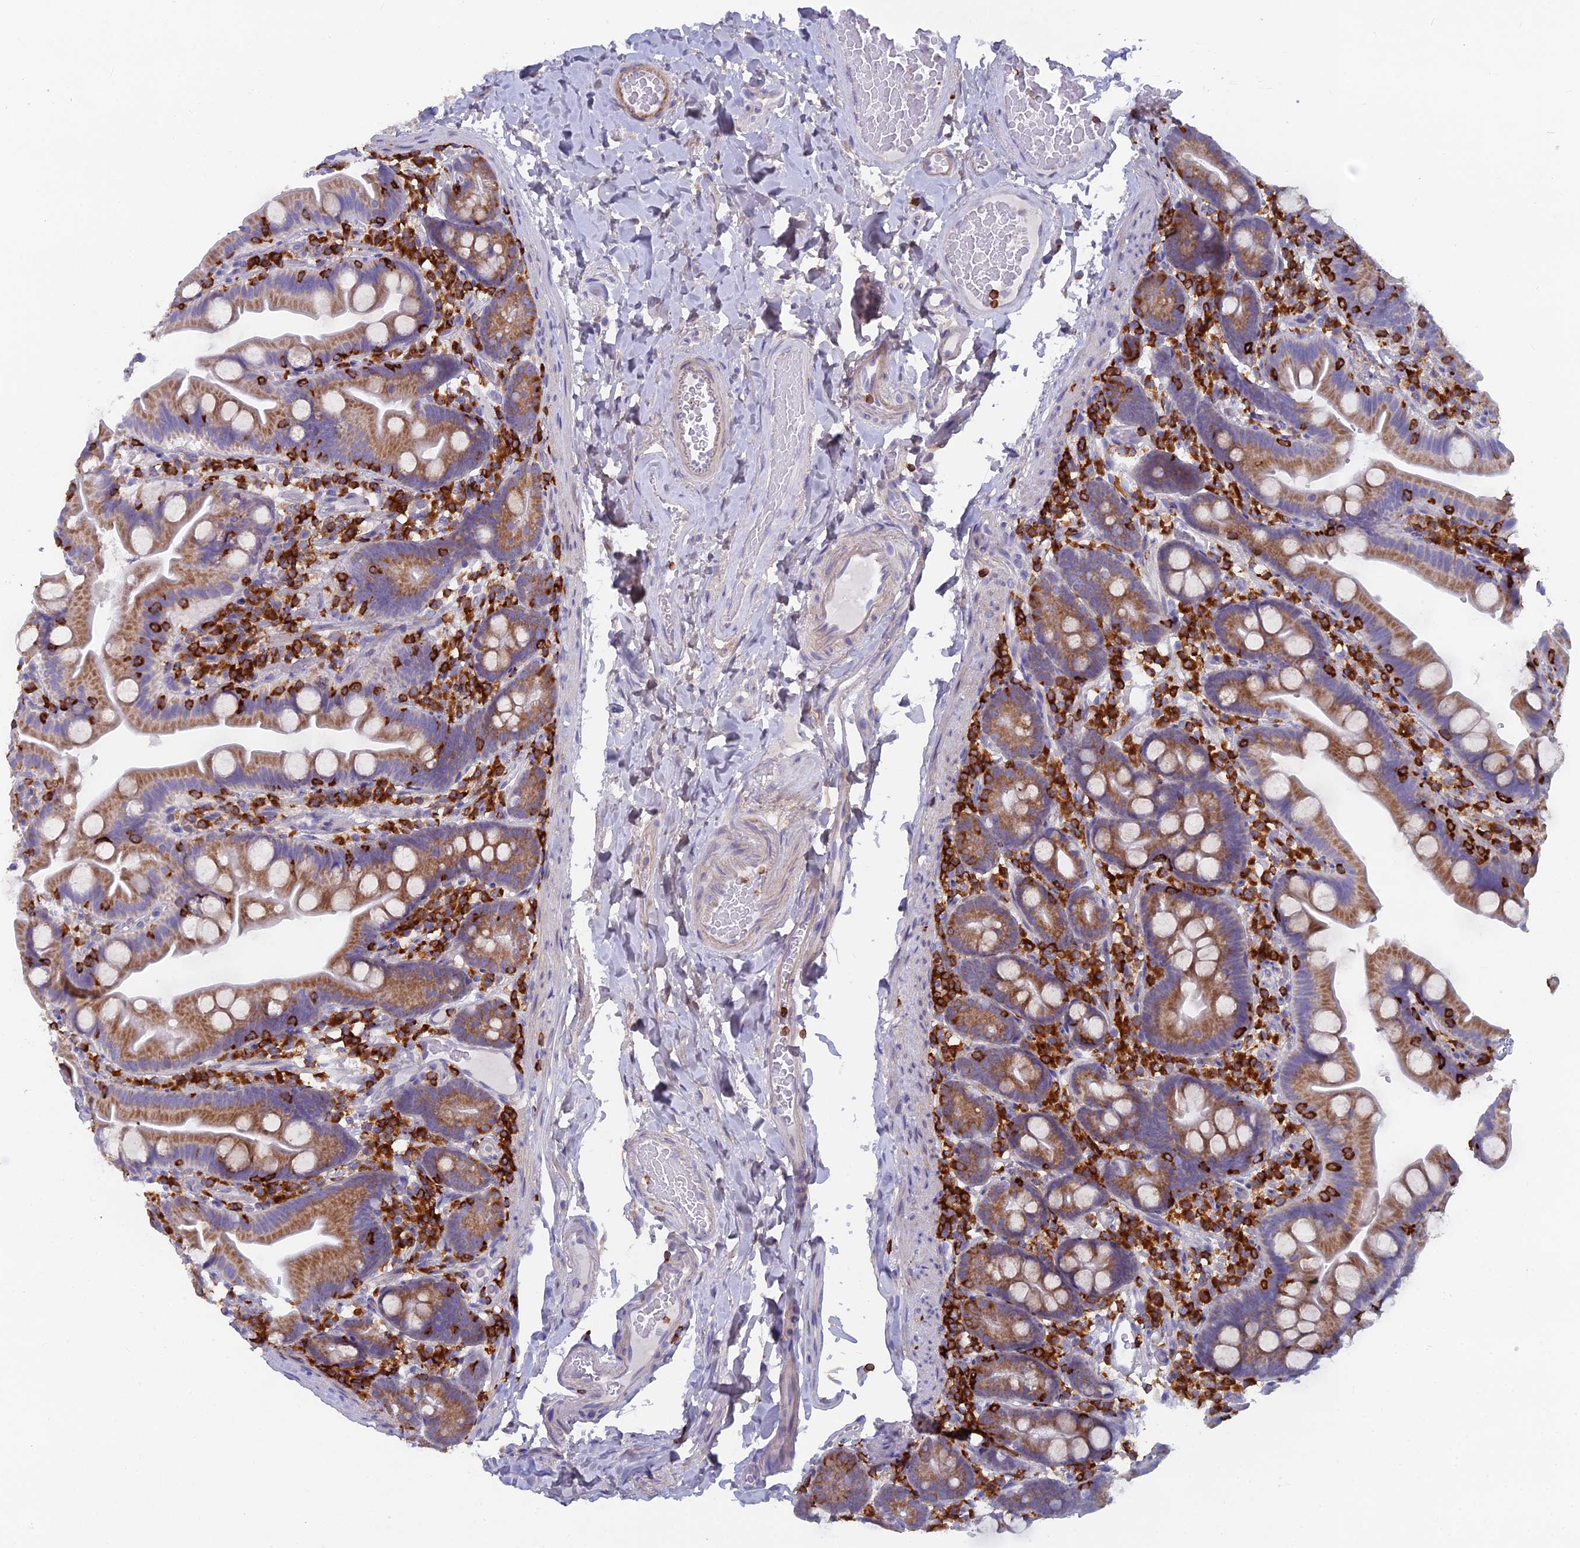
{"staining": {"intensity": "moderate", "quantity": ">75%", "location": "cytoplasmic/membranous"}, "tissue": "small intestine", "cell_type": "Glandular cells", "image_type": "normal", "snomed": [{"axis": "morphology", "description": "Normal tissue, NOS"}, {"axis": "topography", "description": "Small intestine"}], "caption": "Immunohistochemistry micrograph of normal small intestine: small intestine stained using immunohistochemistry displays medium levels of moderate protein expression localized specifically in the cytoplasmic/membranous of glandular cells, appearing as a cytoplasmic/membranous brown color.", "gene": "ABI3BP", "patient": {"sex": "female", "age": 68}}